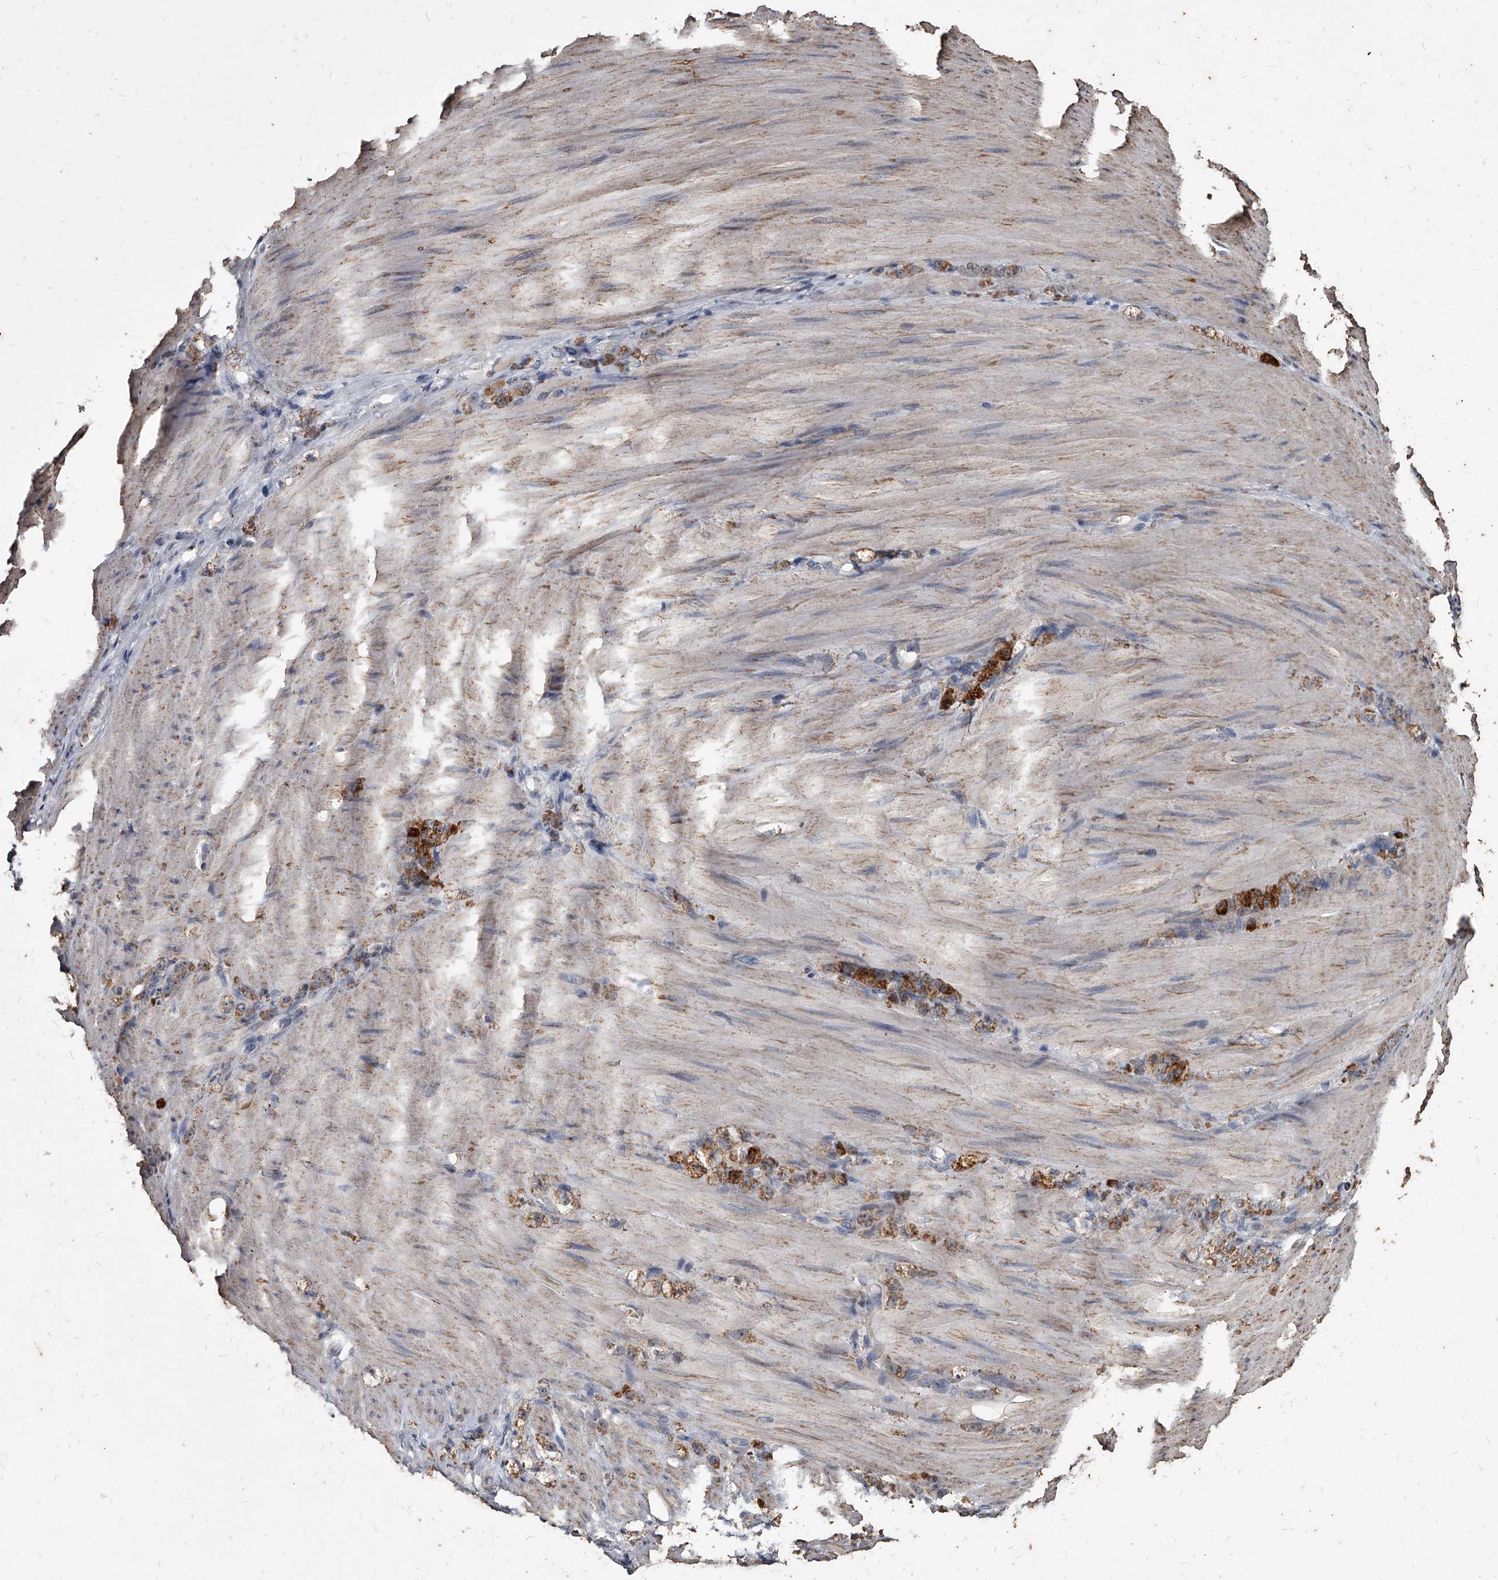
{"staining": {"intensity": "strong", "quantity": ">75%", "location": "cytoplasmic/membranous"}, "tissue": "stomach cancer", "cell_type": "Tumor cells", "image_type": "cancer", "snomed": [{"axis": "morphology", "description": "Normal tissue, NOS"}, {"axis": "morphology", "description": "Adenocarcinoma, NOS"}, {"axis": "topography", "description": "Stomach"}], "caption": "High-magnification brightfield microscopy of stomach adenocarcinoma stained with DAB (3,3'-diaminobenzidine) (brown) and counterstained with hematoxylin (blue). tumor cells exhibit strong cytoplasmic/membranous expression is seen in approximately>75% of cells.", "gene": "GPR183", "patient": {"sex": "male", "age": 82}}